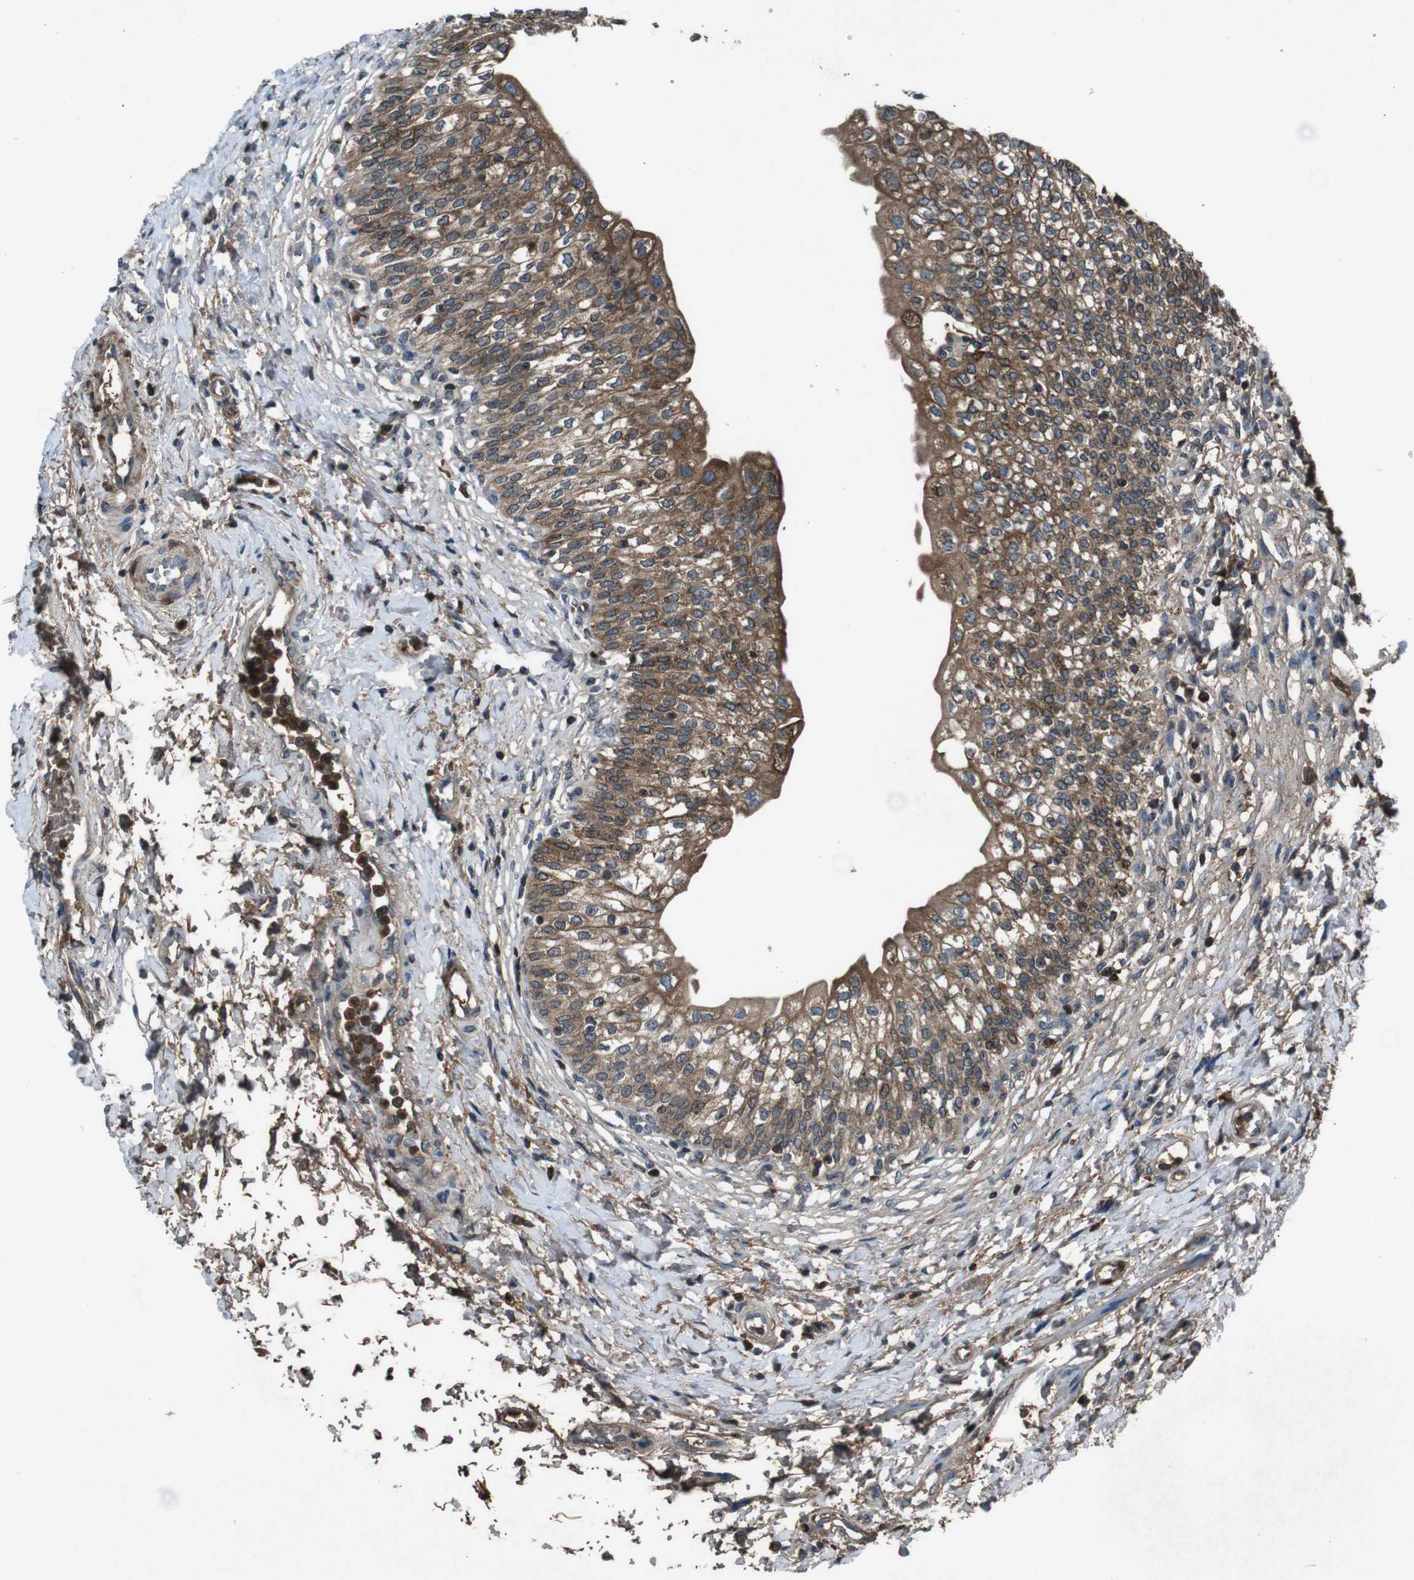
{"staining": {"intensity": "strong", "quantity": ">75%", "location": "cytoplasmic/membranous"}, "tissue": "urinary bladder", "cell_type": "Urothelial cells", "image_type": "normal", "snomed": [{"axis": "morphology", "description": "Normal tissue, NOS"}, {"axis": "topography", "description": "Urinary bladder"}], "caption": "The image reveals immunohistochemical staining of benign urinary bladder. There is strong cytoplasmic/membranous expression is identified in approximately >75% of urothelial cells.", "gene": "UGT1A6", "patient": {"sex": "male", "age": 55}}